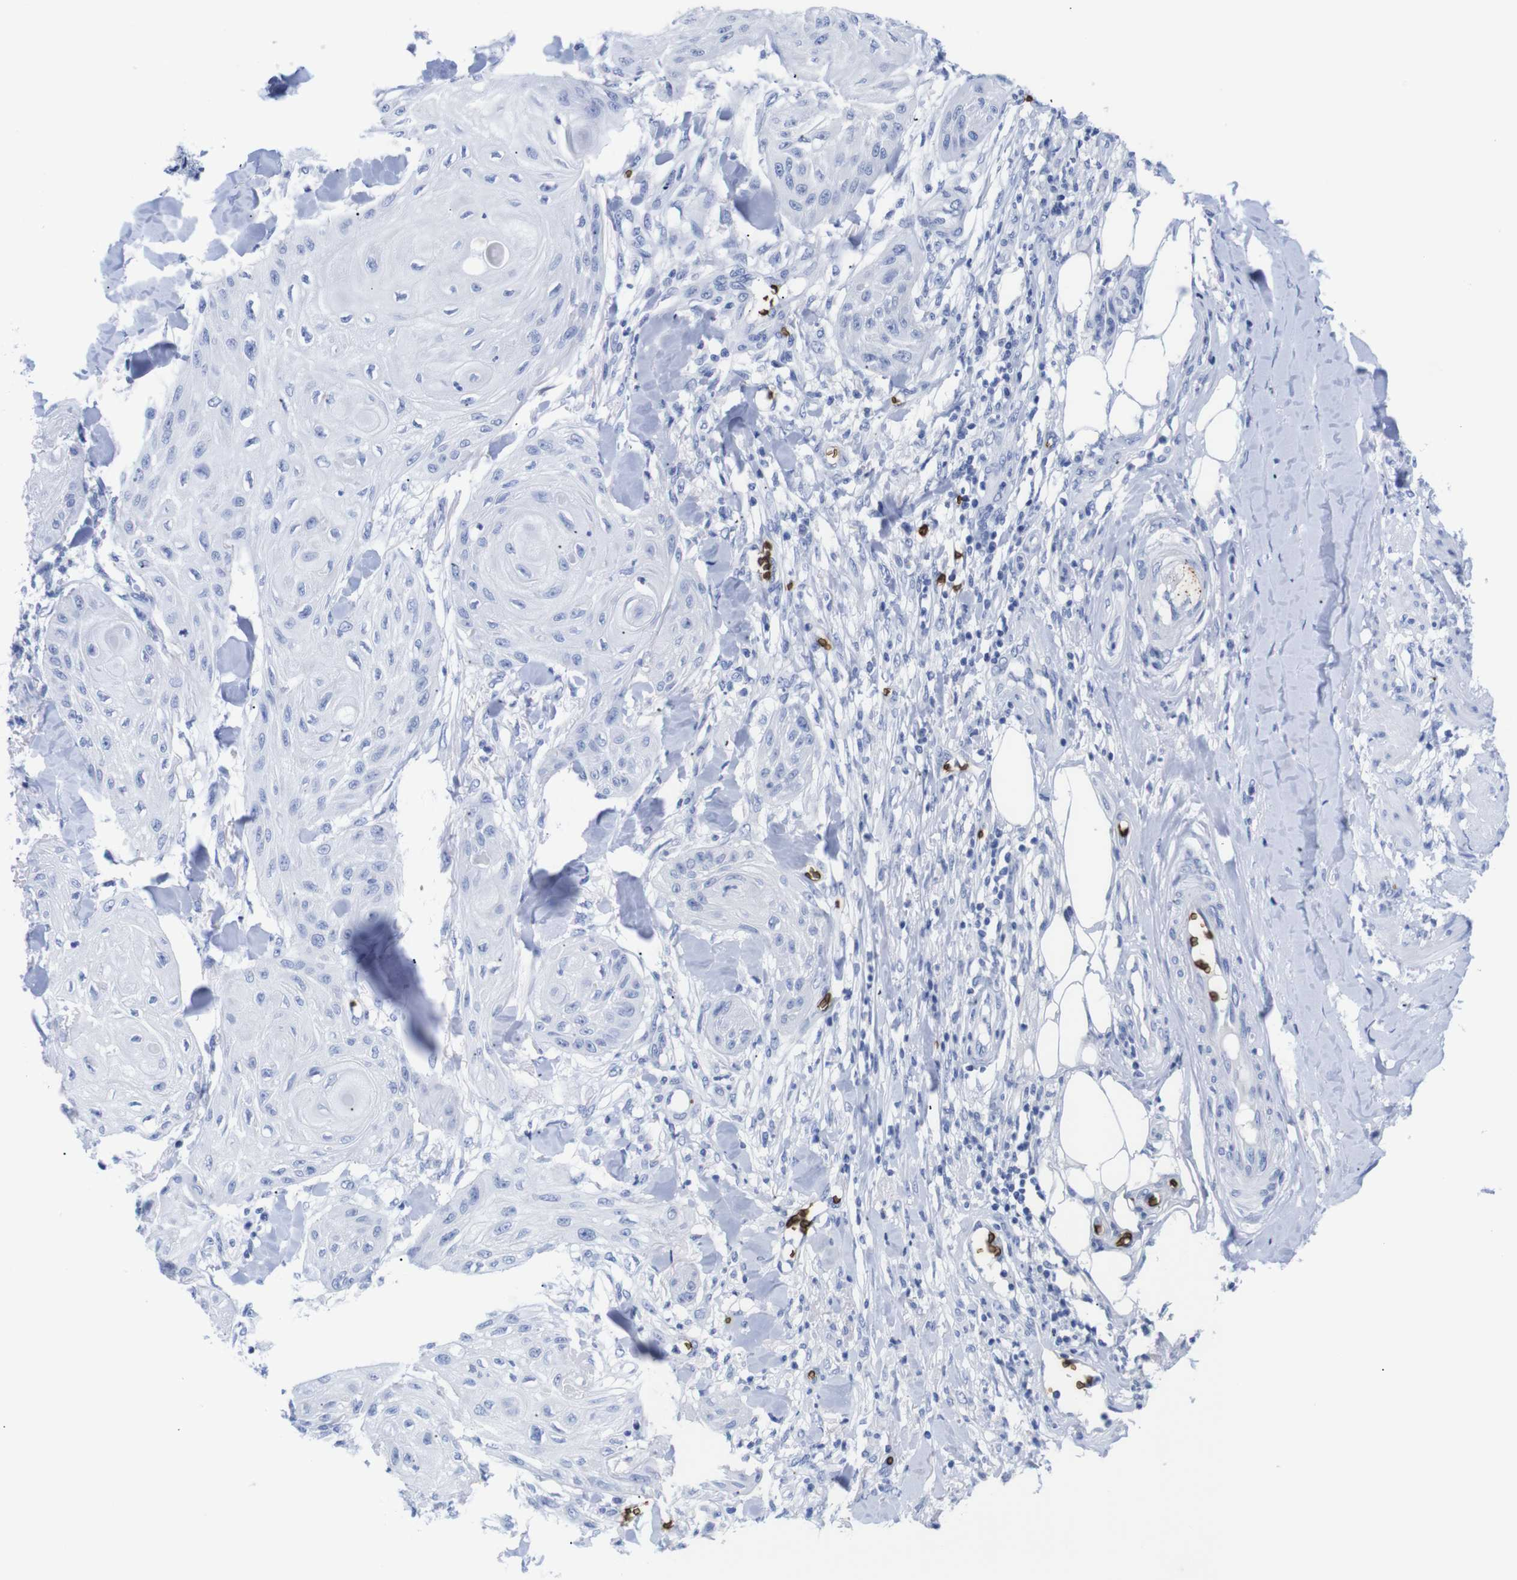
{"staining": {"intensity": "negative", "quantity": "none", "location": "none"}, "tissue": "skin cancer", "cell_type": "Tumor cells", "image_type": "cancer", "snomed": [{"axis": "morphology", "description": "Squamous cell carcinoma, NOS"}, {"axis": "topography", "description": "Skin"}], "caption": "IHC of skin cancer (squamous cell carcinoma) exhibits no expression in tumor cells.", "gene": "S1PR2", "patient": {"sex": "male", "age": 74}}